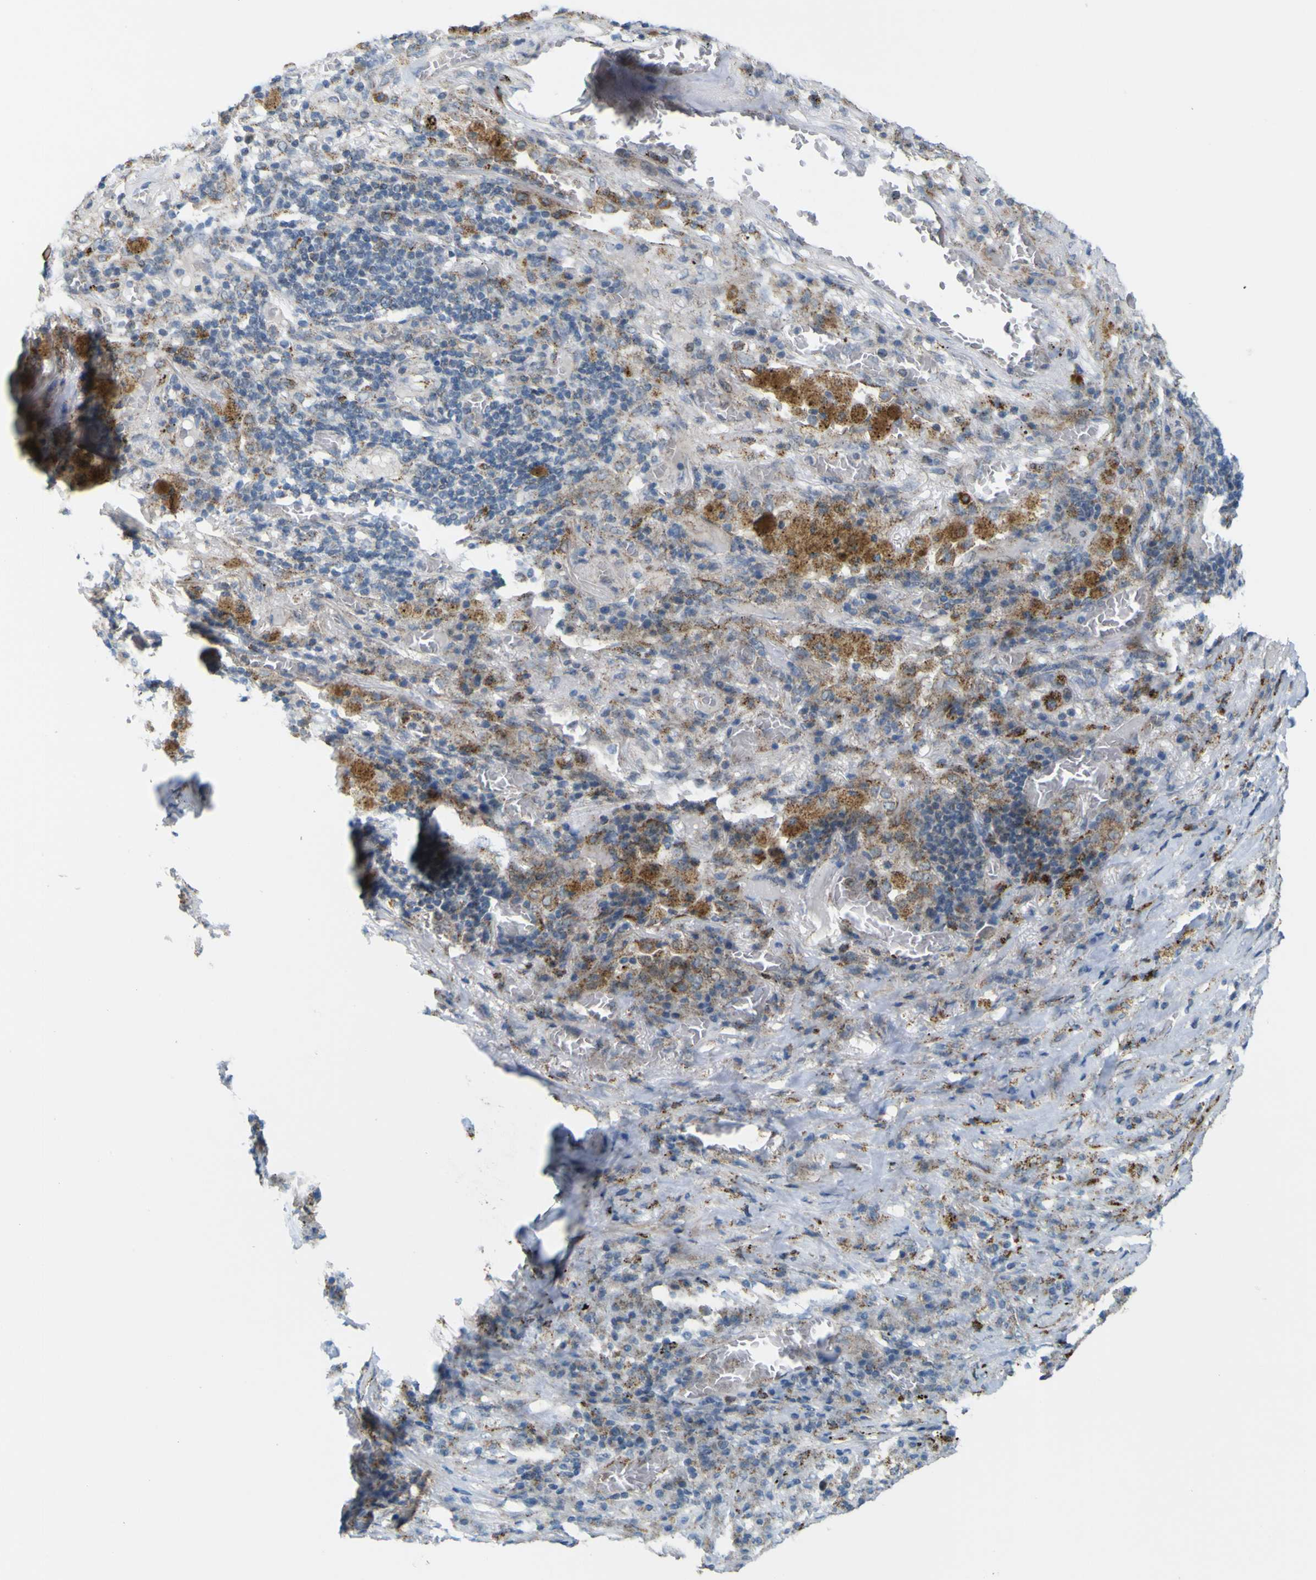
{"staining": {"intensity": "moderate", "quantity": ">75%", "location": "cytoplasmic/membranous"}, "tissue": "lung cancer", "cell_type": "Tumor cells", "image_type": "cancer", "snomed": [{"axis": "morphology", "description": "Squamous cell carcinoma, NOS"}, {"axis": "topography", "description": "Lung"}], "caption": "Immunohistochemical staining of squamous cell carcinoma (lung) exhibits medium levels of moderate cytoplasmic/membranous staining in approximately >75% of tumor cells. (Stains: DAB (3,3'-diaminobenzidine) in brown, nuclei in blue, Microscopy: brightfield microscopy at high magnification).", "gene": "ACBD5", "patient": {"sex": "male", "age": 57}}